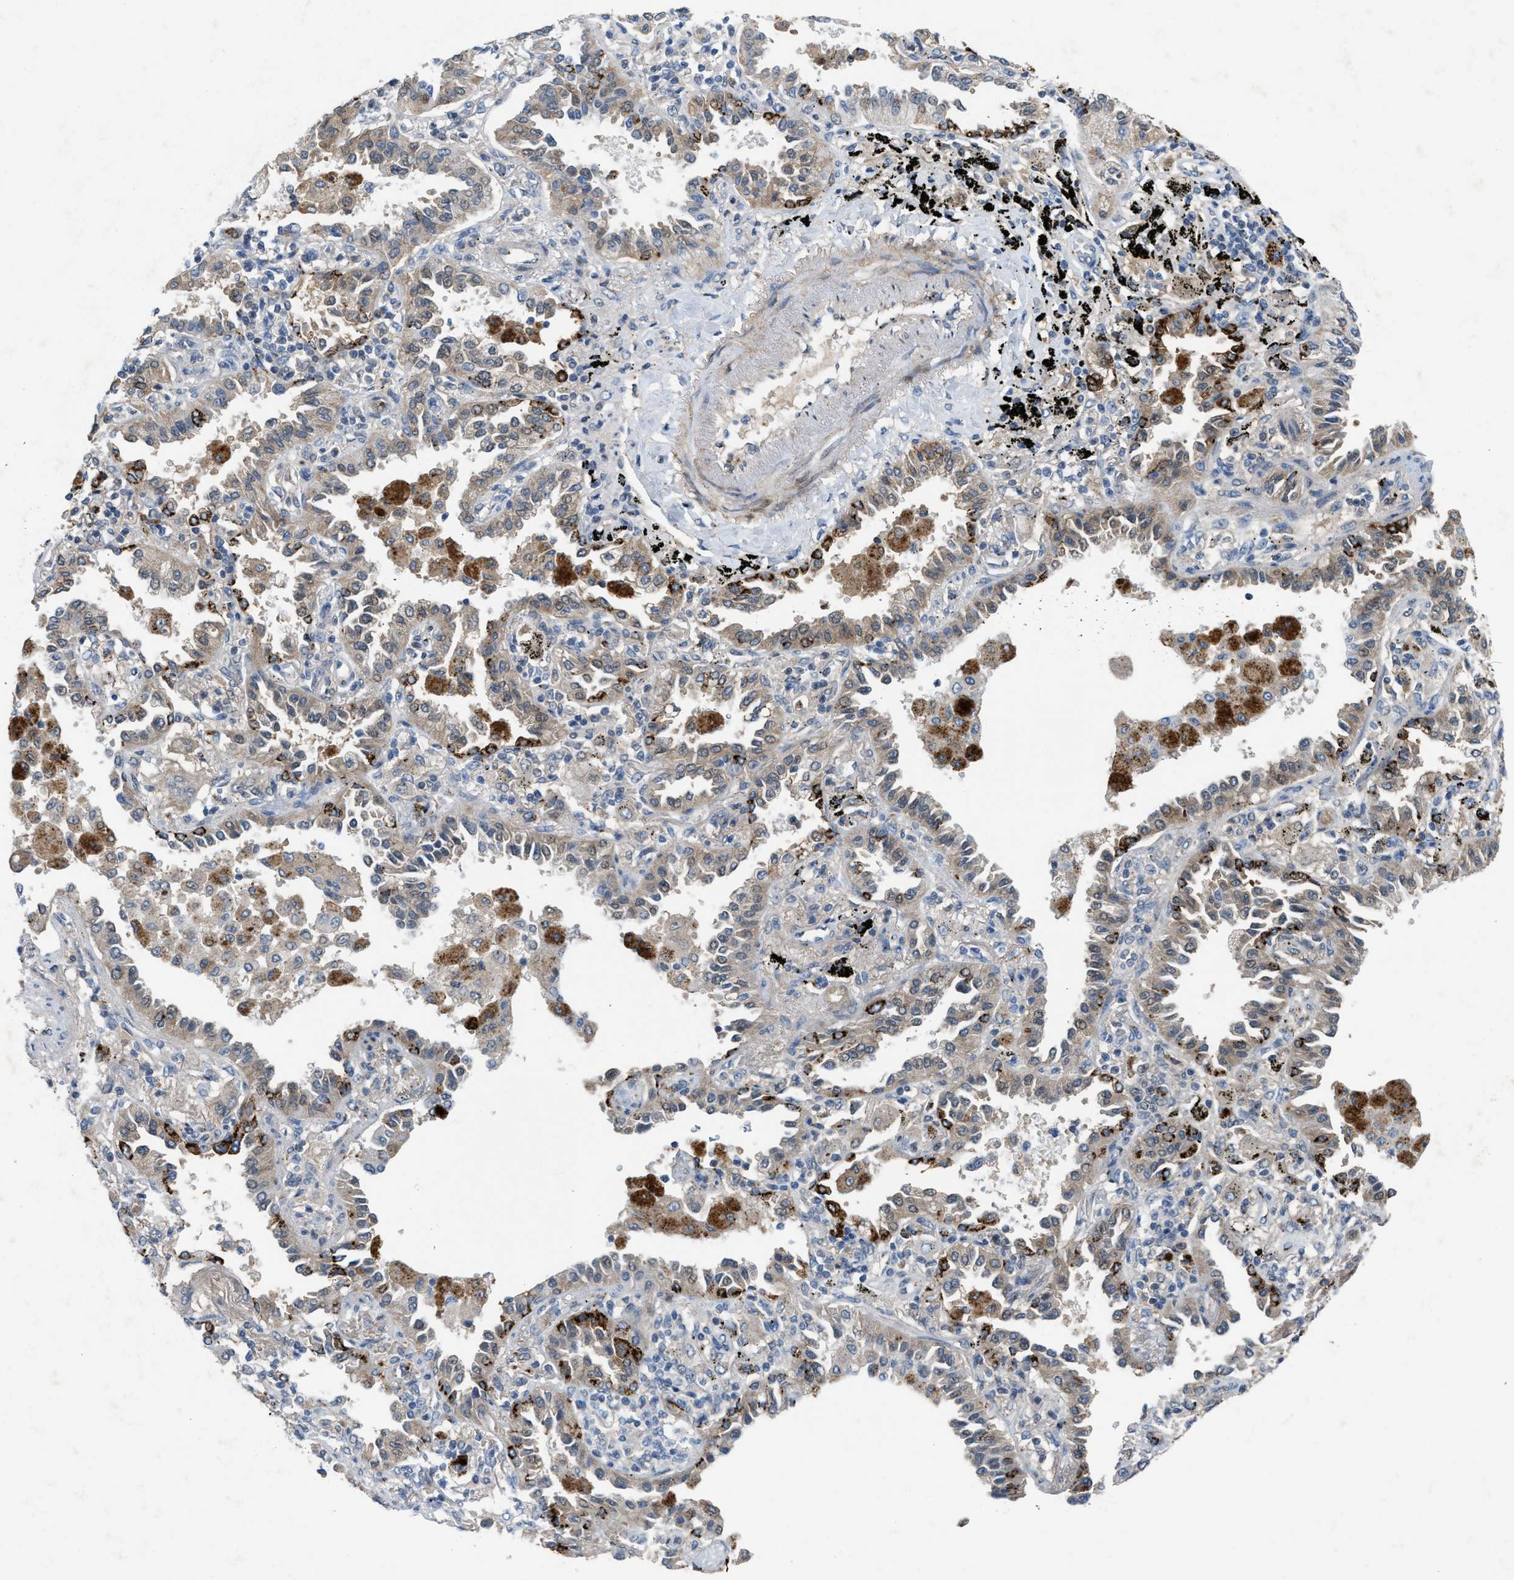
{"staining": {"intensity": "moderate", "quantity": ">75%", "location": "cytoplasmic/membranous"}, "tissue": "lung cancer", "cell_type": "Tumor cells", "image_type": "cancer", "snomed": [{"axis": "morphology", "description": "Normal tissue, NOS"}, {"axis": "morphology", "description": "Adenocarcinoma, NOS"}, {"axis": "topography", "description": "Lung"}], "caption": "Lung cancer (adenocarcinoma) stained with IHC demonstrates moderate cytoplasmic/membranous expression in approximately >75% of tumor cells. (brown staining indicates protein expression, while blue staining denotes nuclei).", "gene": "SLC5A5", "patient": {"sex": "male", "age": 59}}